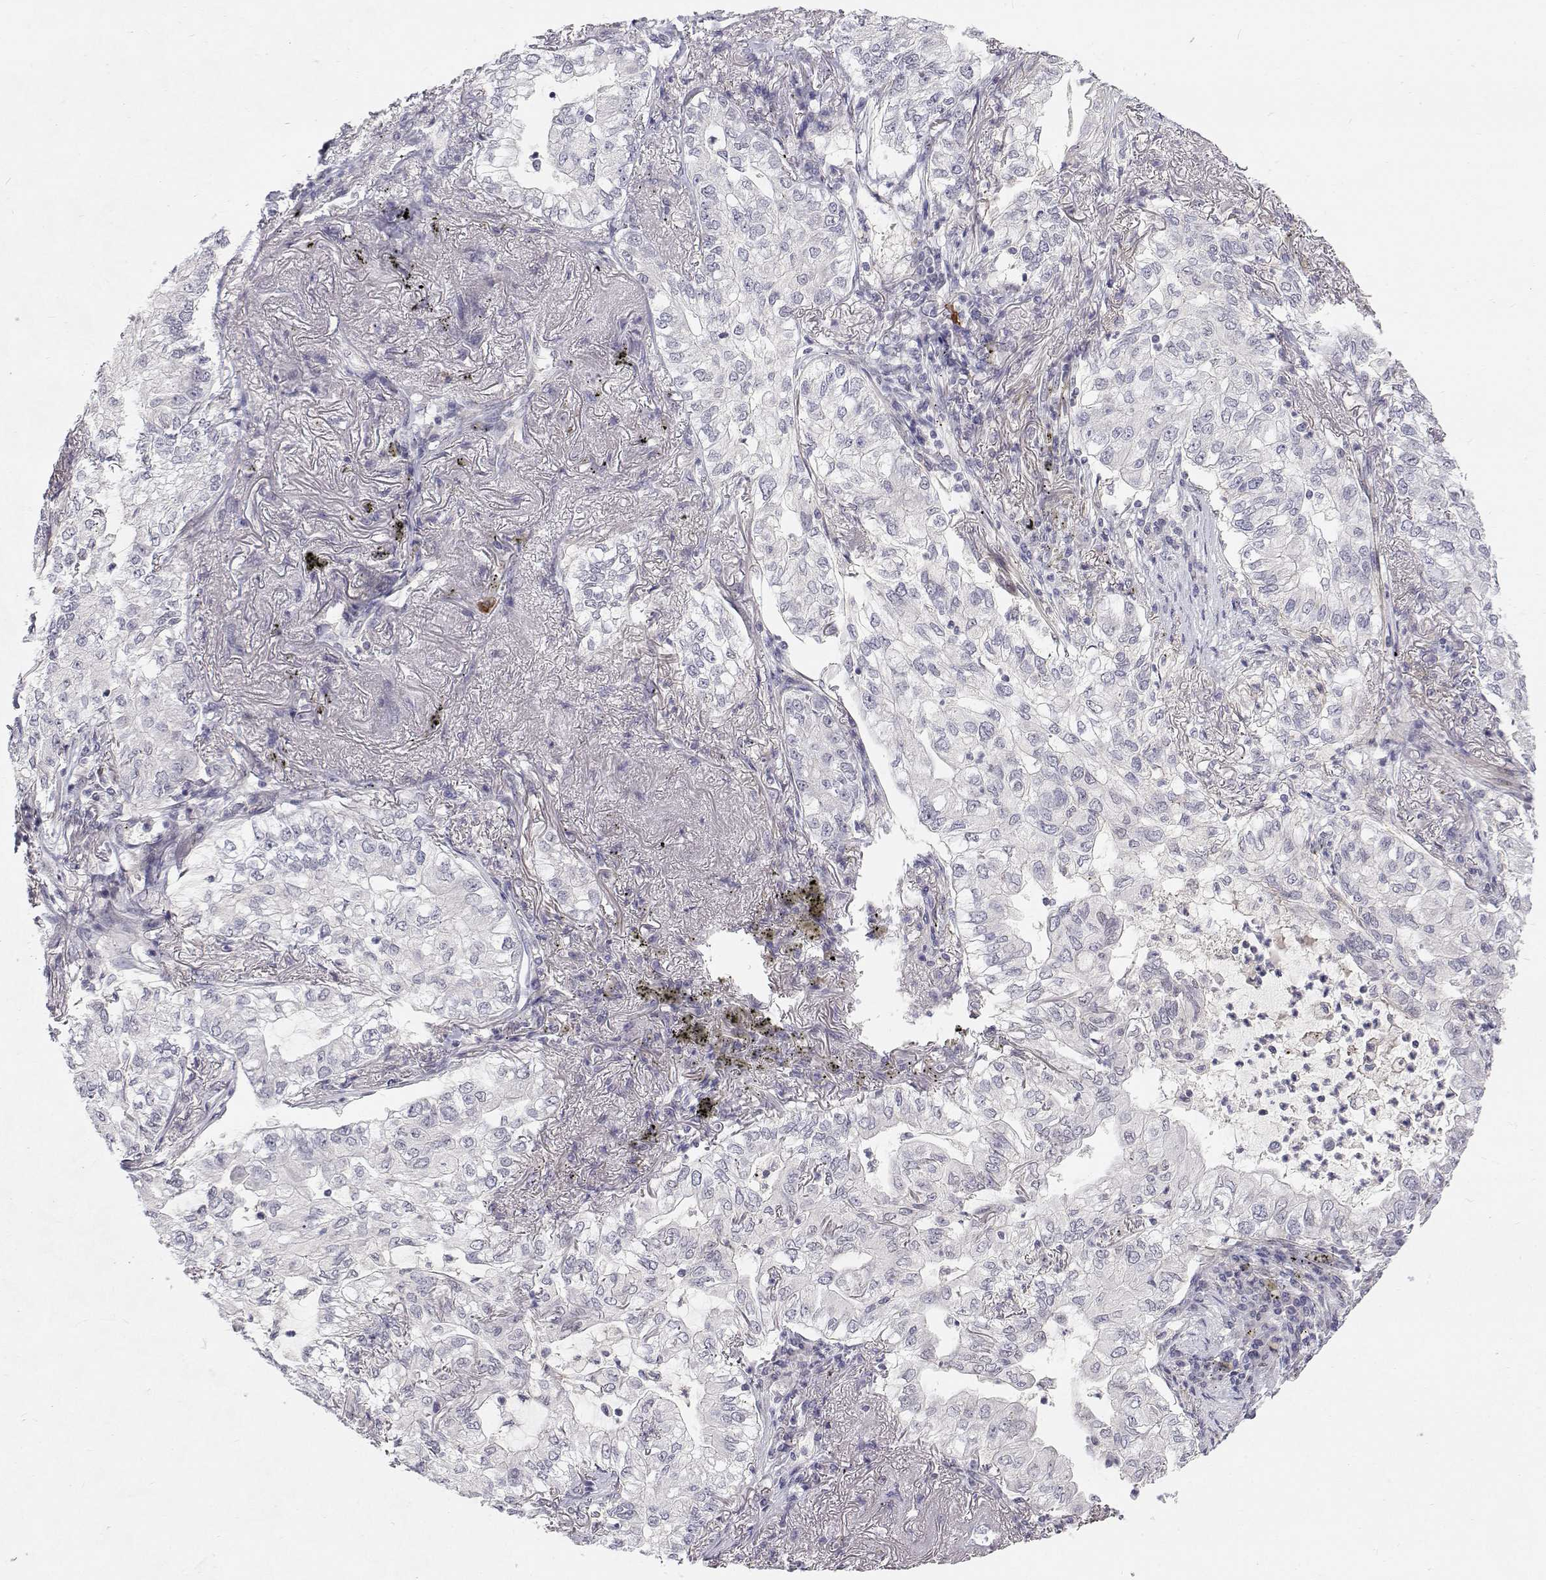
{"staining": {"intensity": "negative", "quantity": "none", "location": "none"}, "tissue": "lung cancer", "cell_type": "Tumor cells", "image_type": "cancer", "snomed": [{"axis": "morphology", "description": "Adenocarcinoma, NOS"}, {"axis": "topography", "description": "Lung"}], "caption": "The IHC image has no significant staining in tumor cells of lung adenocarcinoma tissue.", "gene": "MYPN", "patient": {"sex": "female", "age": 73}}